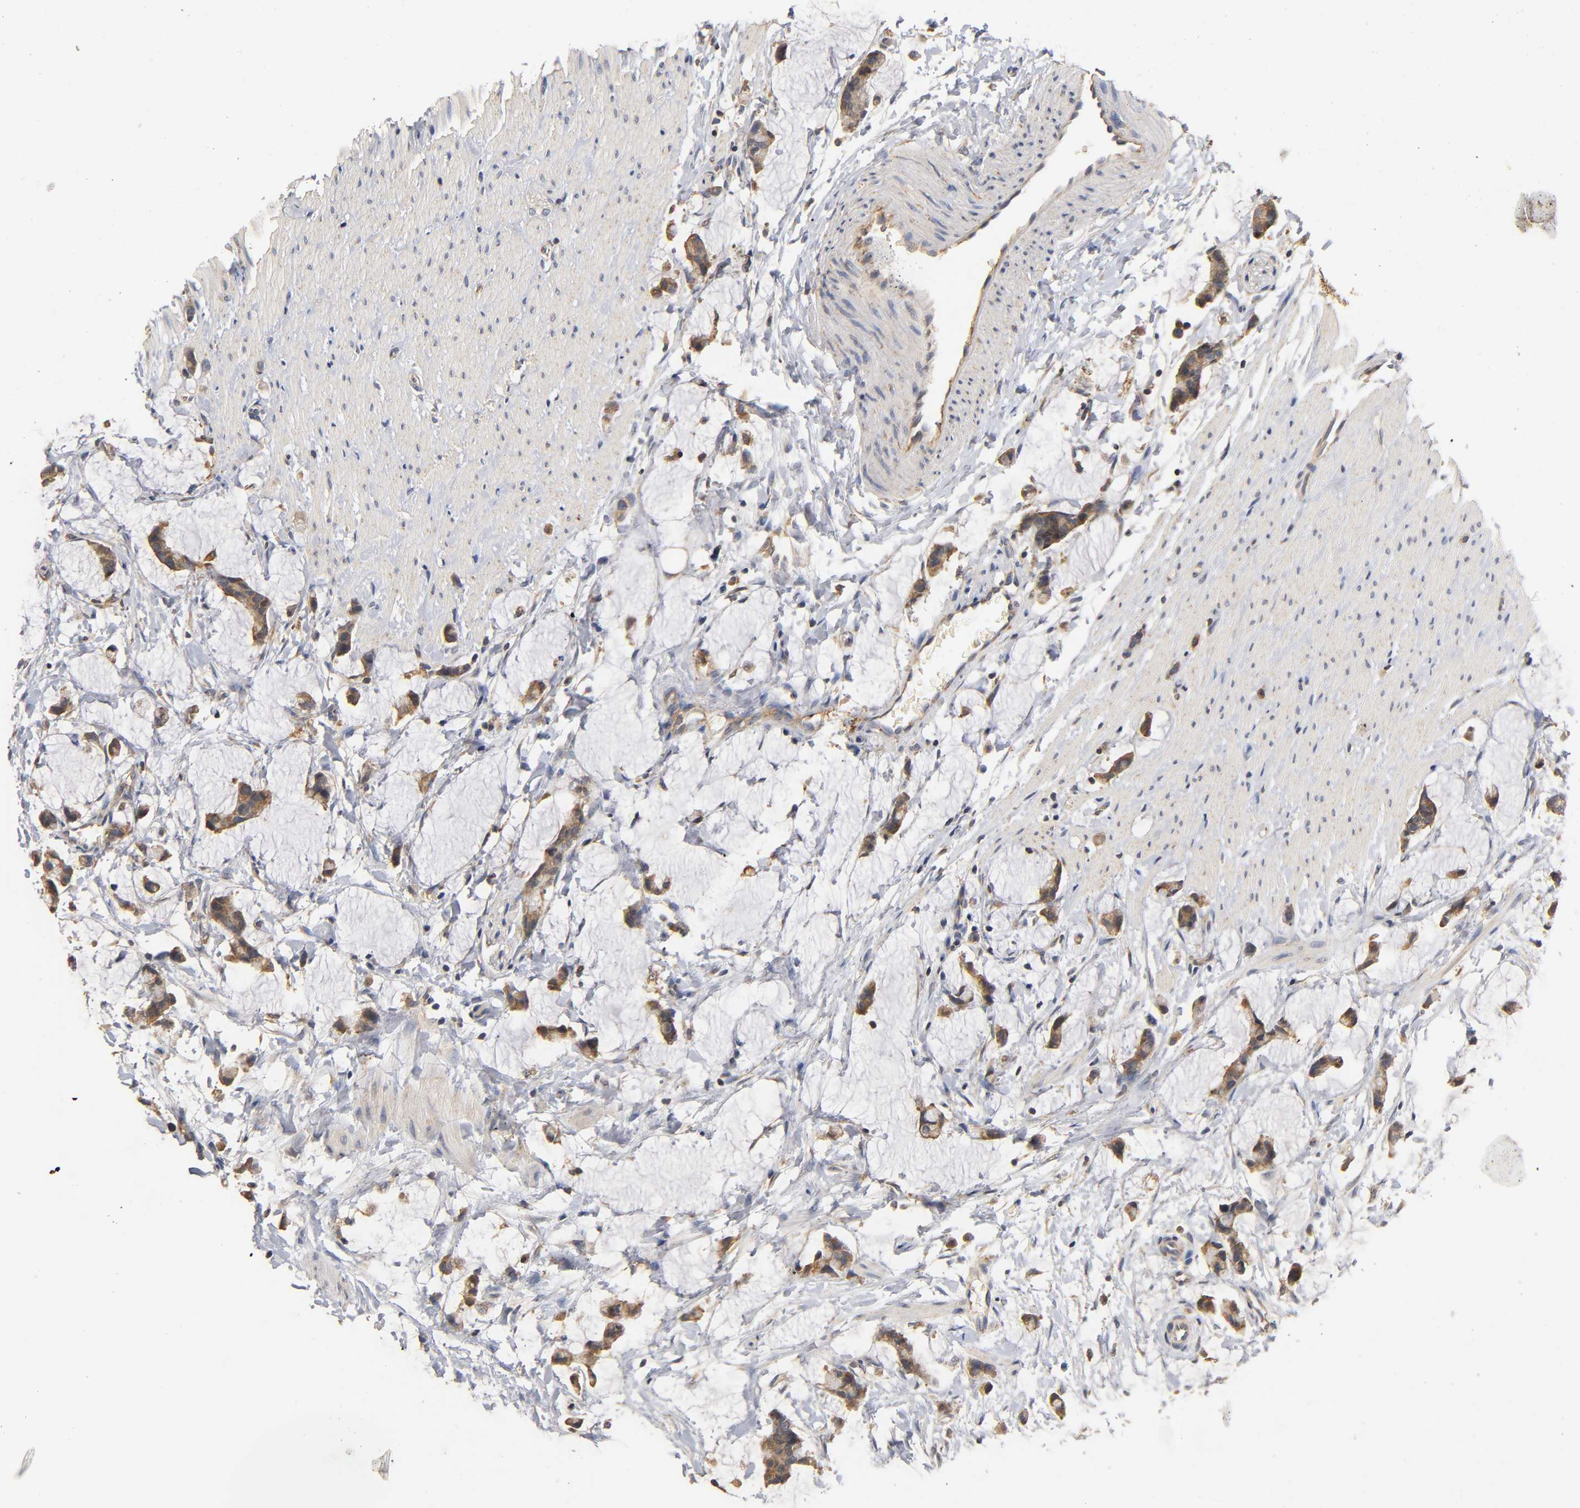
{"staining": {"intensity": "moderate", "quantity": ">75%", "location": "cytoplasmic/membranous"}, "tissue": "colorectal cancer", "cell_type": "Tumor cells", "image_type": "cancer", "snomed": [{"axis": "morphology", "description": "Adenocarcinoma, NOS"}, {"axis": "topography", "description": "Colon"}], "caption": "Tumor cells show medium levels of moderate cytoplasmic/membranous expression in about >75% of cells in human colorectal cancer (adenocarcinoma).", "gene": "SCAP", "patient": {"sex": "male", "age": 14}}